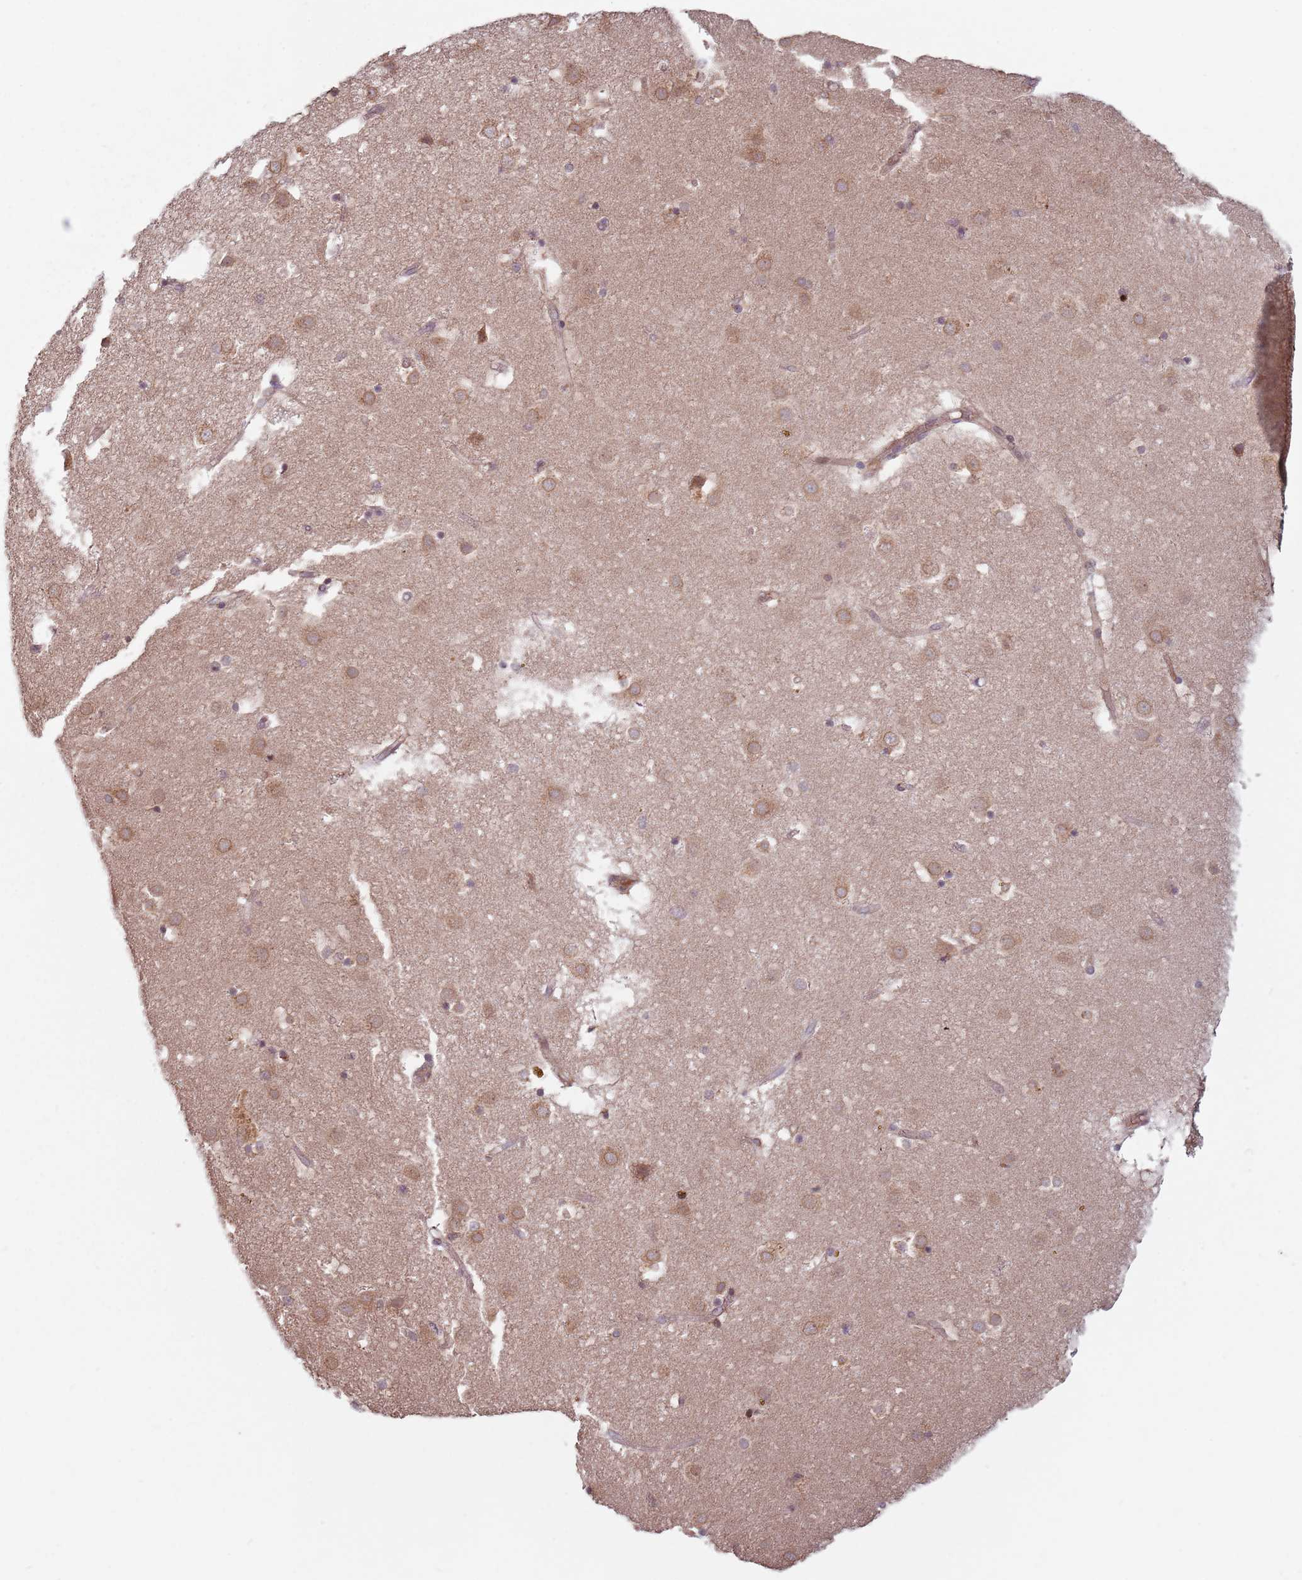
{"staining": {"intensity": "weak", "quantity": "25%-75%", "location": "cytoplasmic/membranous"}, "tissue": "caudate", "cell_type": "Glial cells", "image_type": "normal", "snomed": [{"axis": "morphology", "description": "Normal tissue, NOS"}, {"axis": "topography", "description": "Lateral ventricle wall"}], "caption": "Protein expression analysis of benign caudate reveals weak cytoplasmic/membranous expression in about 25%-75% of glial cells.", "gene": "GPR180", "patient": {"sex": "male", "age": 70}}